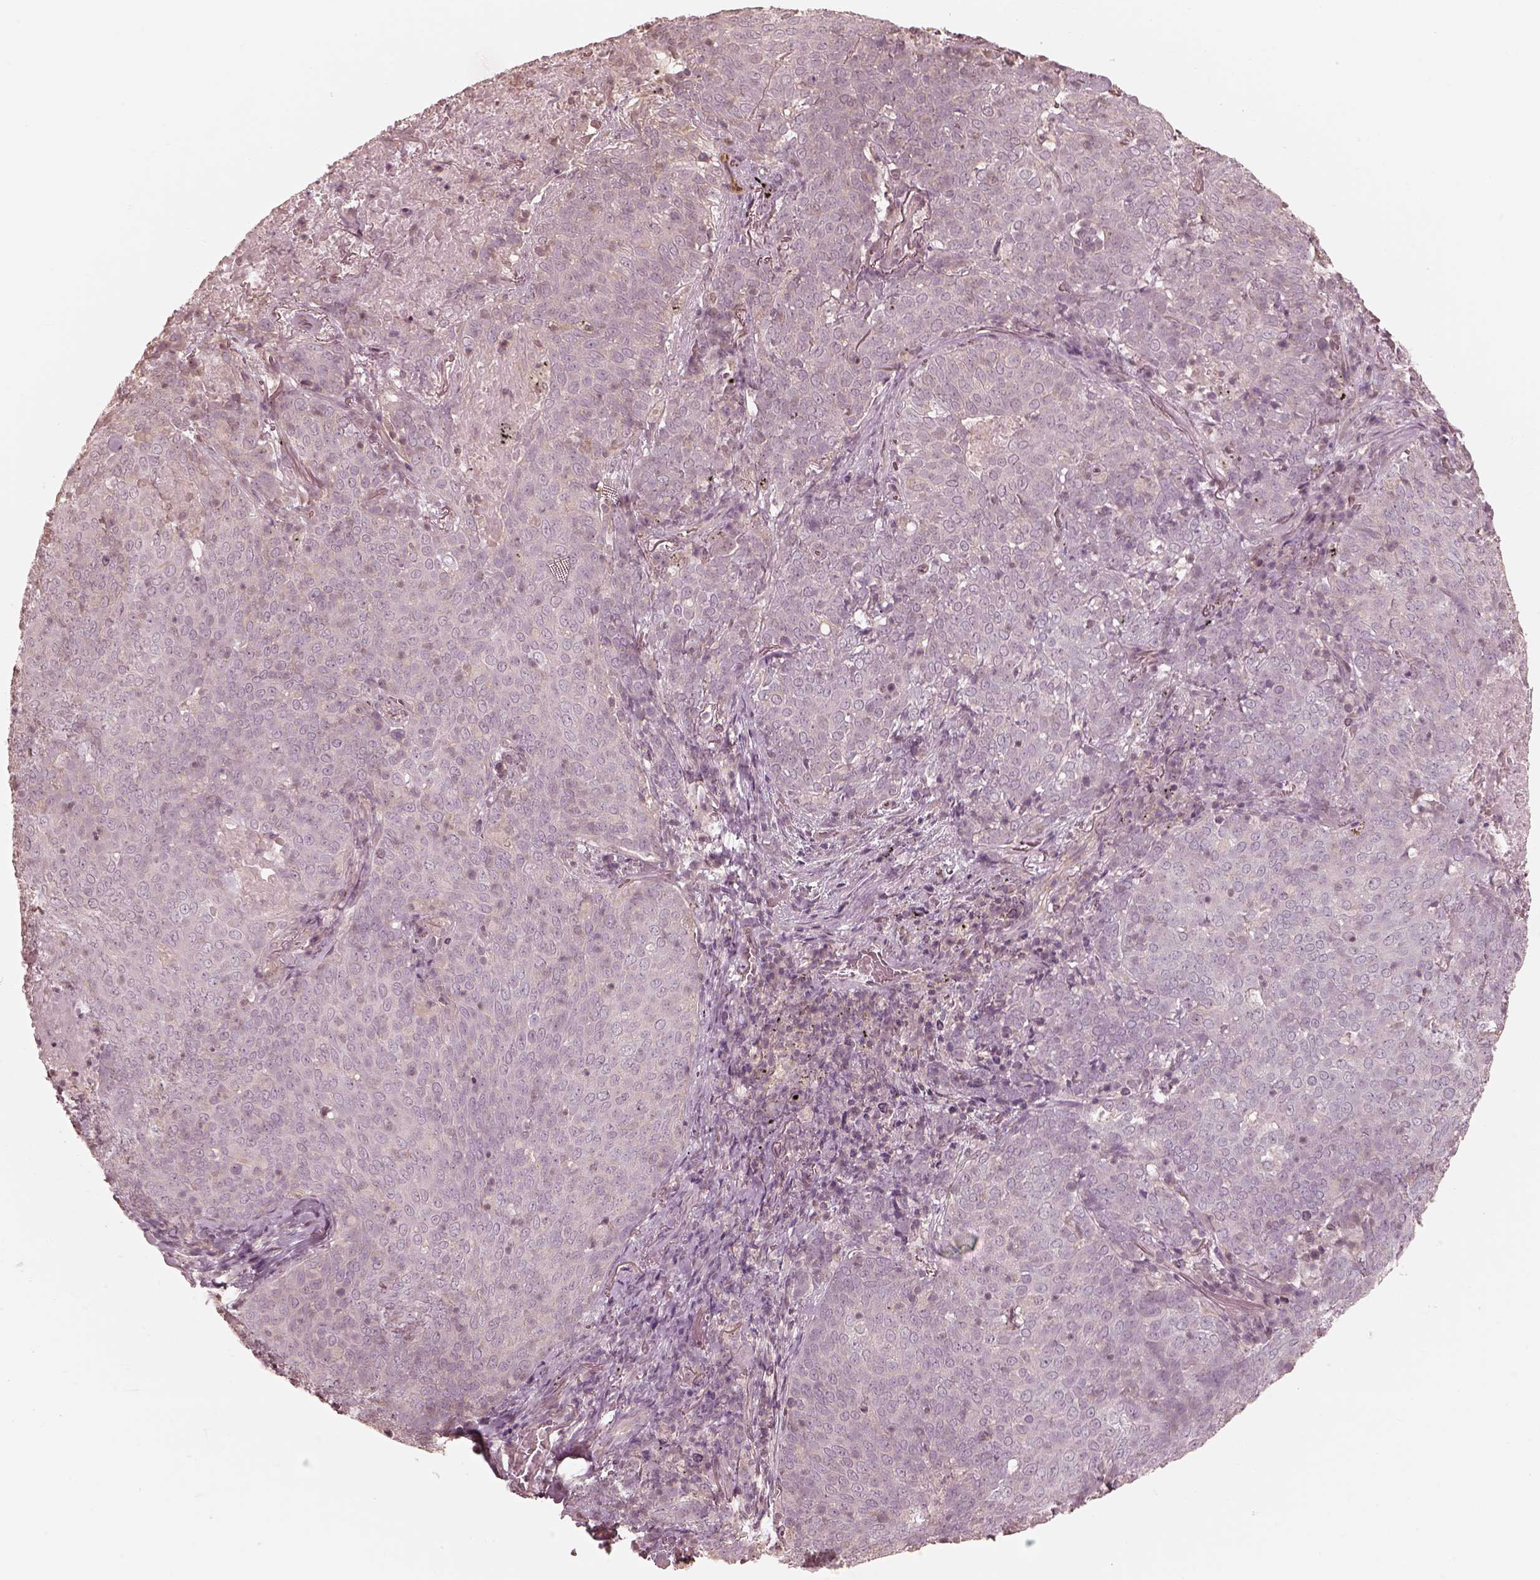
{"staining": {"intensity": "negative", "quantity": "none", "location": "none"}, "tissue": "lung cancer", "cell_type": "Tumor cells", "image_type": "cancer", "snomed": [{"axis": "morphology", "description": "Squamous cell carcinoma, NOS"}, {"axis": "topography", "description": "Lung"}], "caption": "IHC photomicrograph of neoplastic tissue: human lung cancer (squamous cell carcinoma) stained with DAB (3,3'-diaminobenzidine) demonstrates no significant protein positivity in tumor cells.", "gene": "KIF5C", "patient": {"sex": "male", "age": 82}}